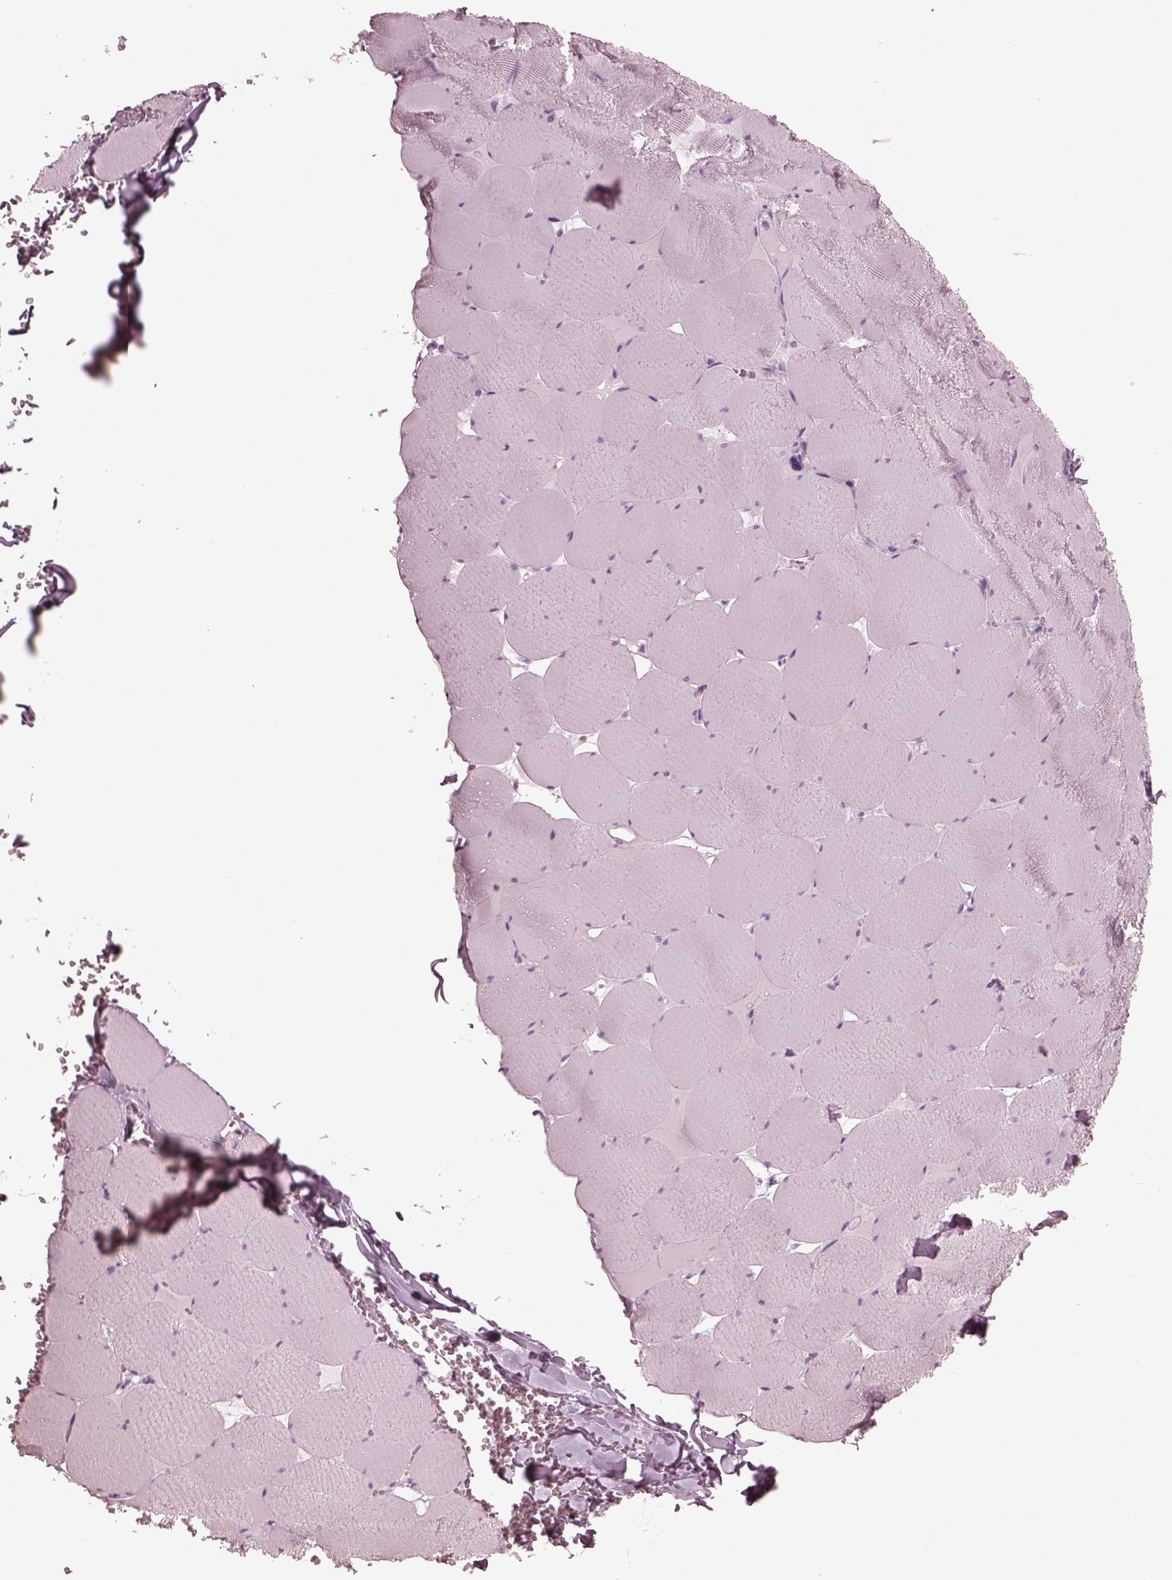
{"staining": {"intensity": "negative", "quantity": "none", "location": "none"}, "tissue": "skeletal muscle", "cell_type": "Myocytes", "image_type": "normal", "snomed": [{"axis": "morphology", "description": "Normal tissue, NOS"}, {"axis": "morphology", "description": "Malignant melanoma, Metastatic site"}, {"axis": "topography", "description": "Skeletal muscle"}], "caption": "Immunohistochemistry (IHC) of benign human skeletal muscle displays no positivity in myocytes.", "gene": "FABP9", "patient": {"sex": "male", "age": 50}}